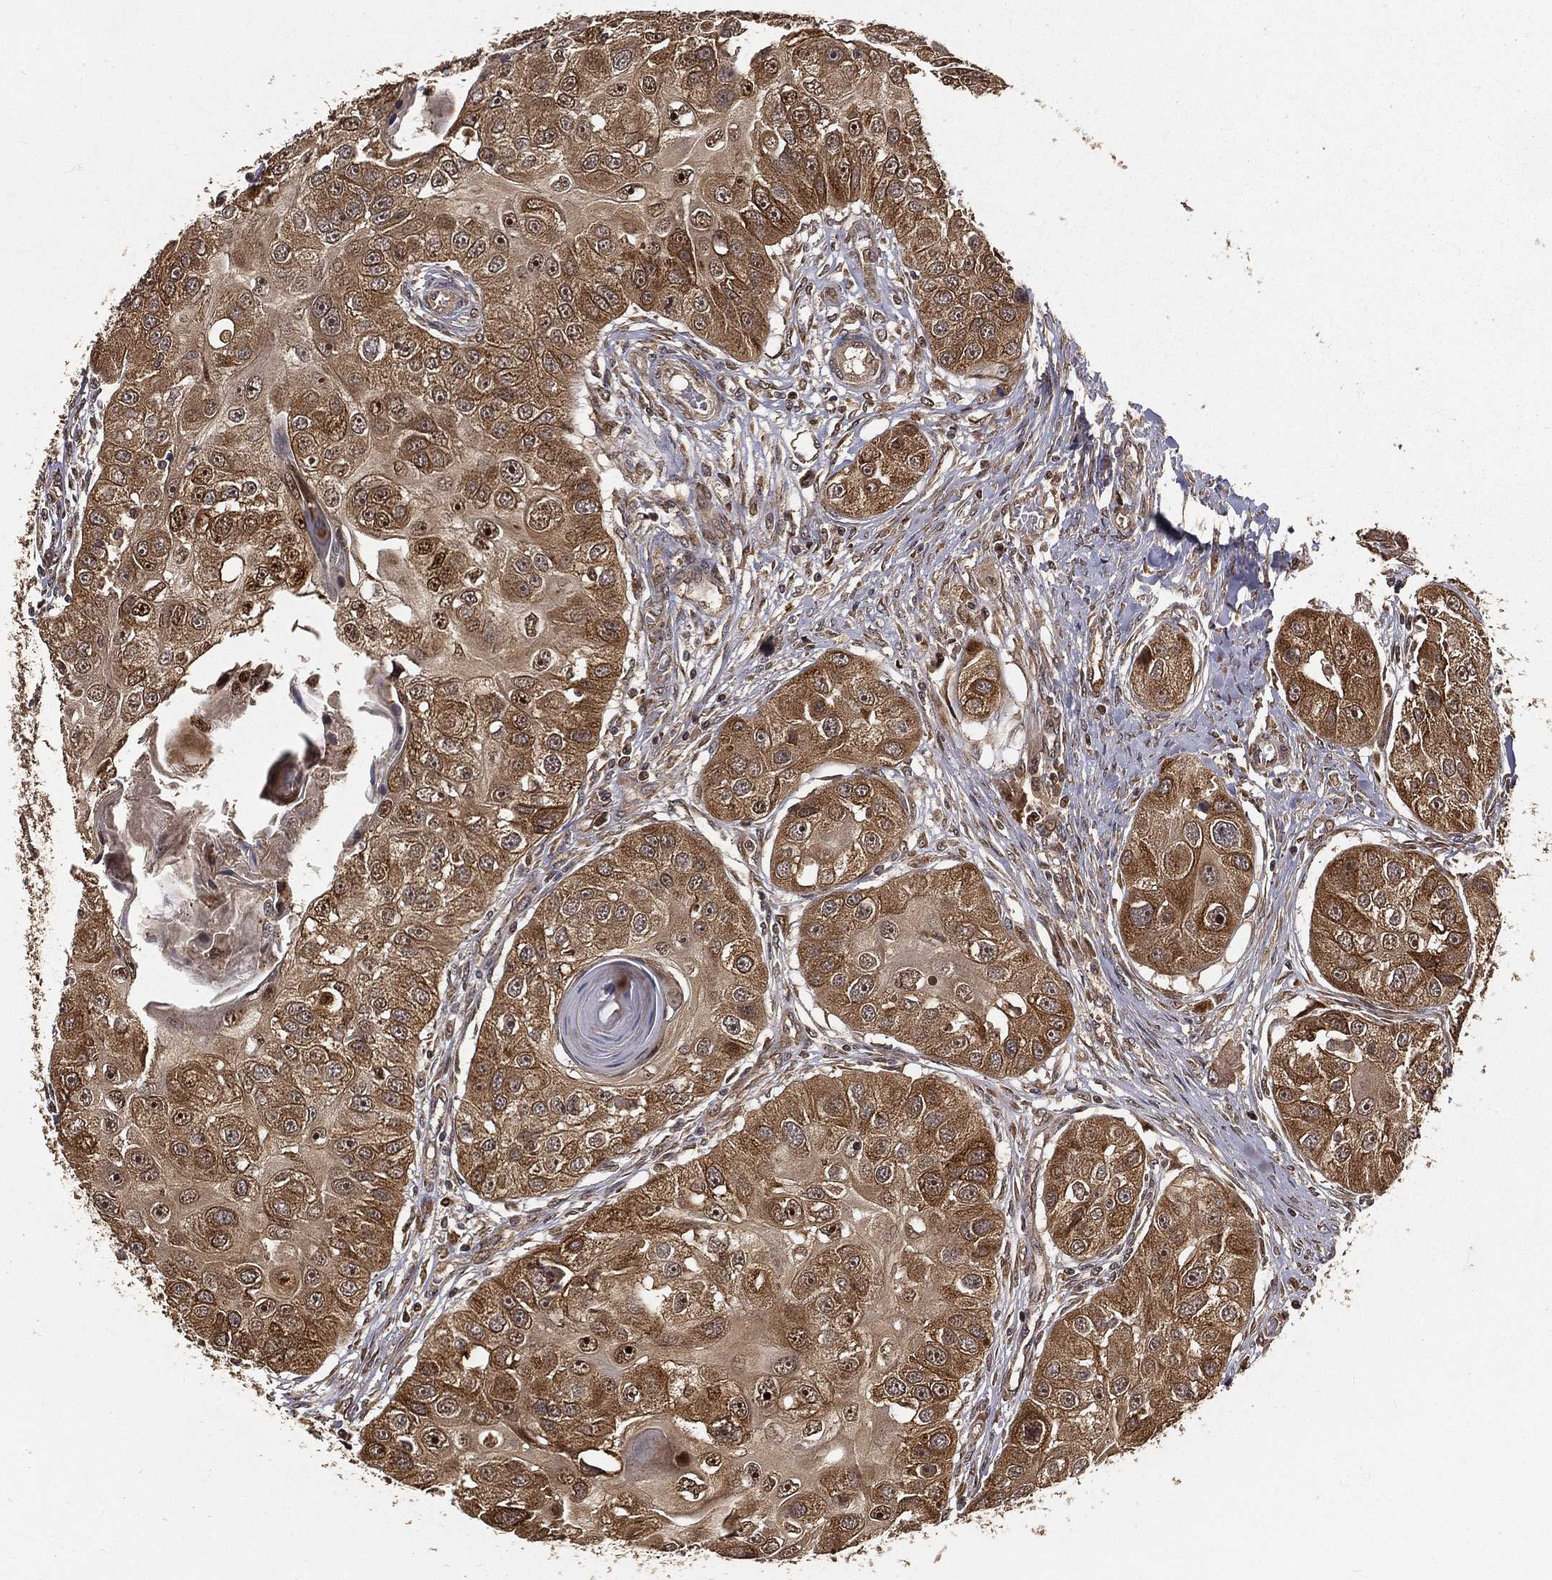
{"staining": {"intensity": "moderate", "quantity": ">75%", "location": "cytoplasmic/membranous"}, "tissue": "head and neck cancer", "cell_type": "Tumor cells", "image_type": "cancer", "snomed": [{"axis": "morphology", "description": "Normal tissue, NOS"}, {"axis": "morphology", "description": "Squamous cell carcinoma, NOS"}, {"axis": "topography", "description": "Skeletal muscle"}, {"axis": "topography", "description": "Head-Neck"}], "caption": "Immunohistochemistry (IHC) (DAB (3,3'-diaminobenzidine)) staining of head and neck cancer reveals moderate cytoplasmic/membranous protein positivity in about >75% of tumor cells.", "gene": "MAPK1", "patient": {"sex": "male", "age": 51}}